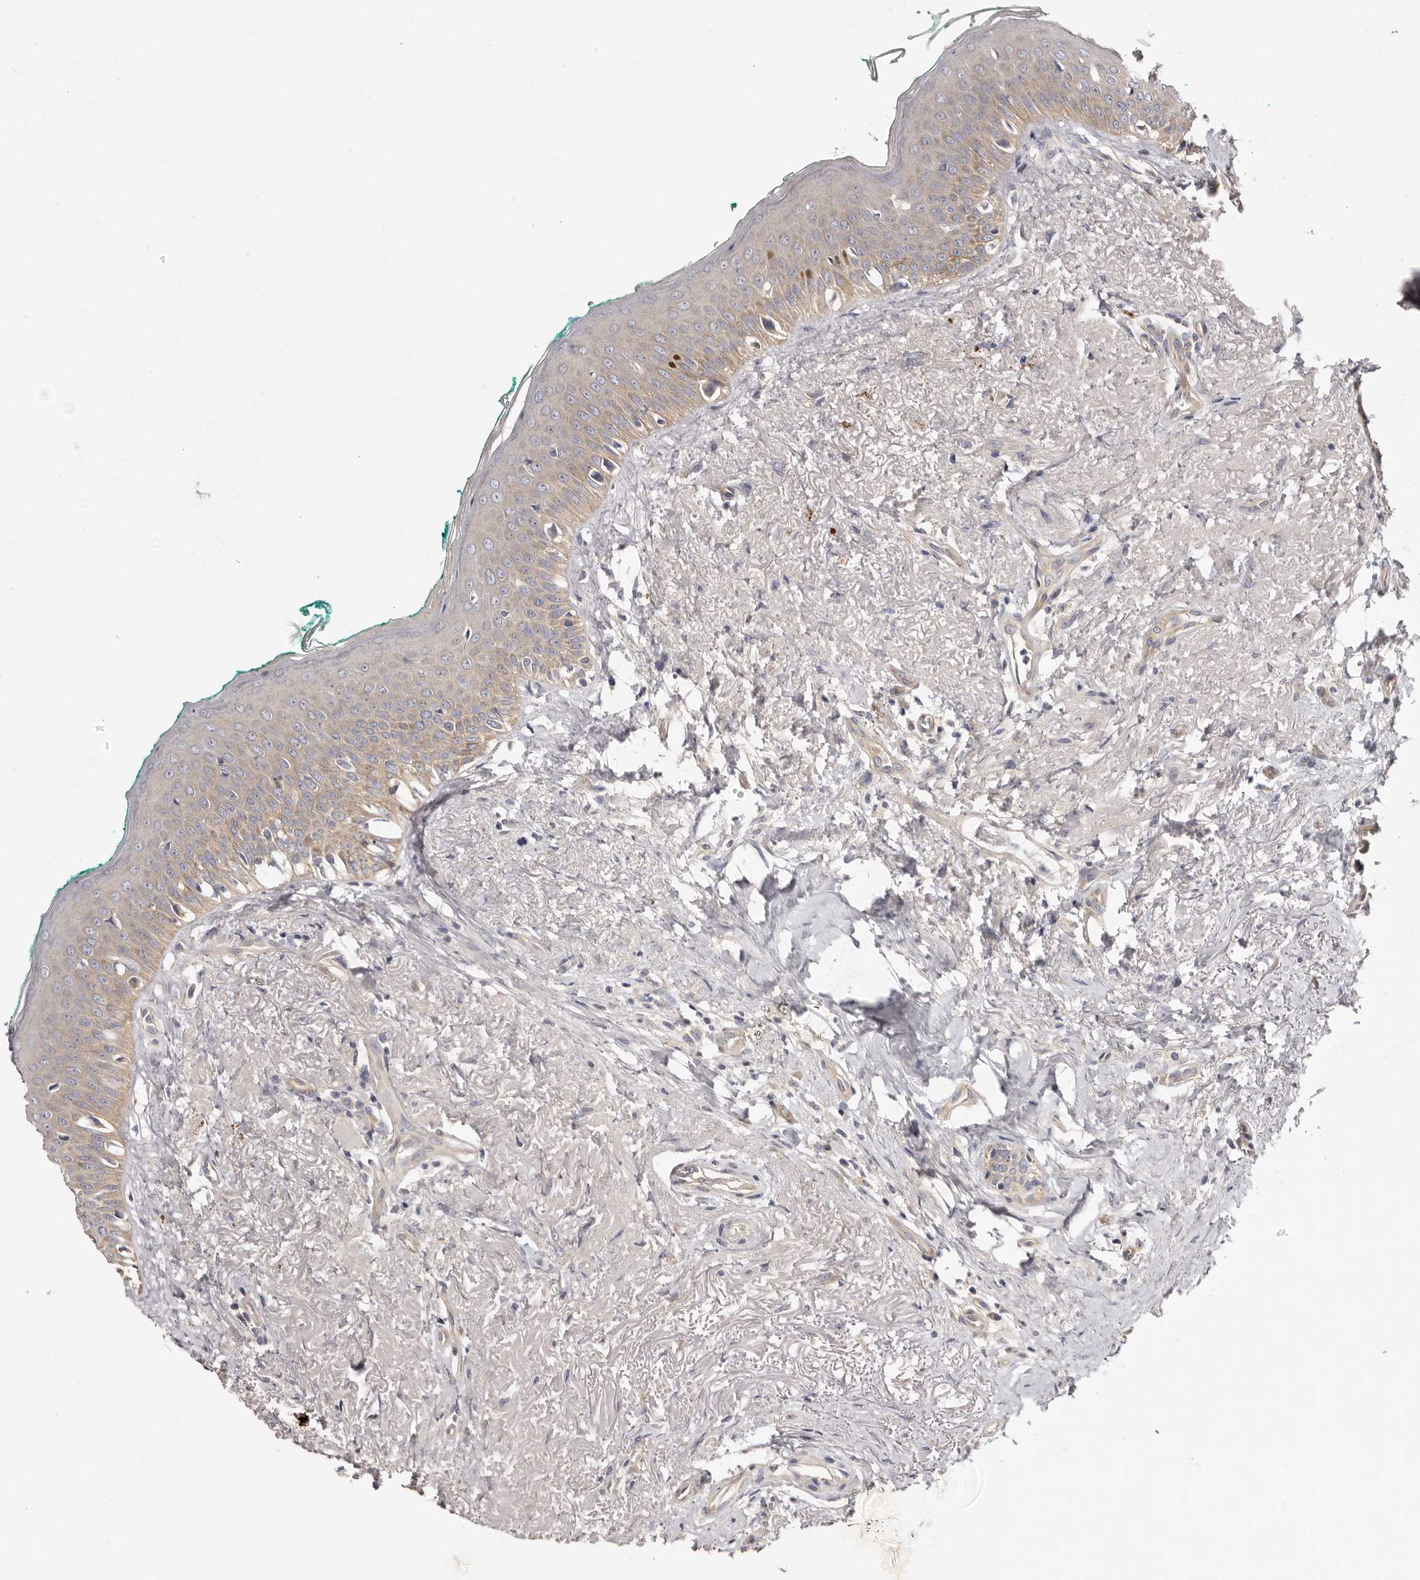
{"staining": {"intensity": "moderate", "quantity": "25%-75%", "location": "cytoplasmic/membranous"}, "tissue": "oral mucosa", "cell_type": "Squamous epithelial cells", "image_type": "normal", "snomed": [{"axis": "morphology", "description": "Normal tissue, NOS"}, {"axis": "topography", "description": "Oral tissue"}], "caption": "Oral mucosa stained with DAB immunohistochemistry reveals medium levels of moderate cytoplasmic/membranous expression in about 25%-75% of squamous epithelial cells. Using DAB (brown) and hematoxylin (blue) stains, captured at high magnification using brightfield microscopy.", "gene": "FAM167B", "patient": {"sex": "female", "age": 70}}